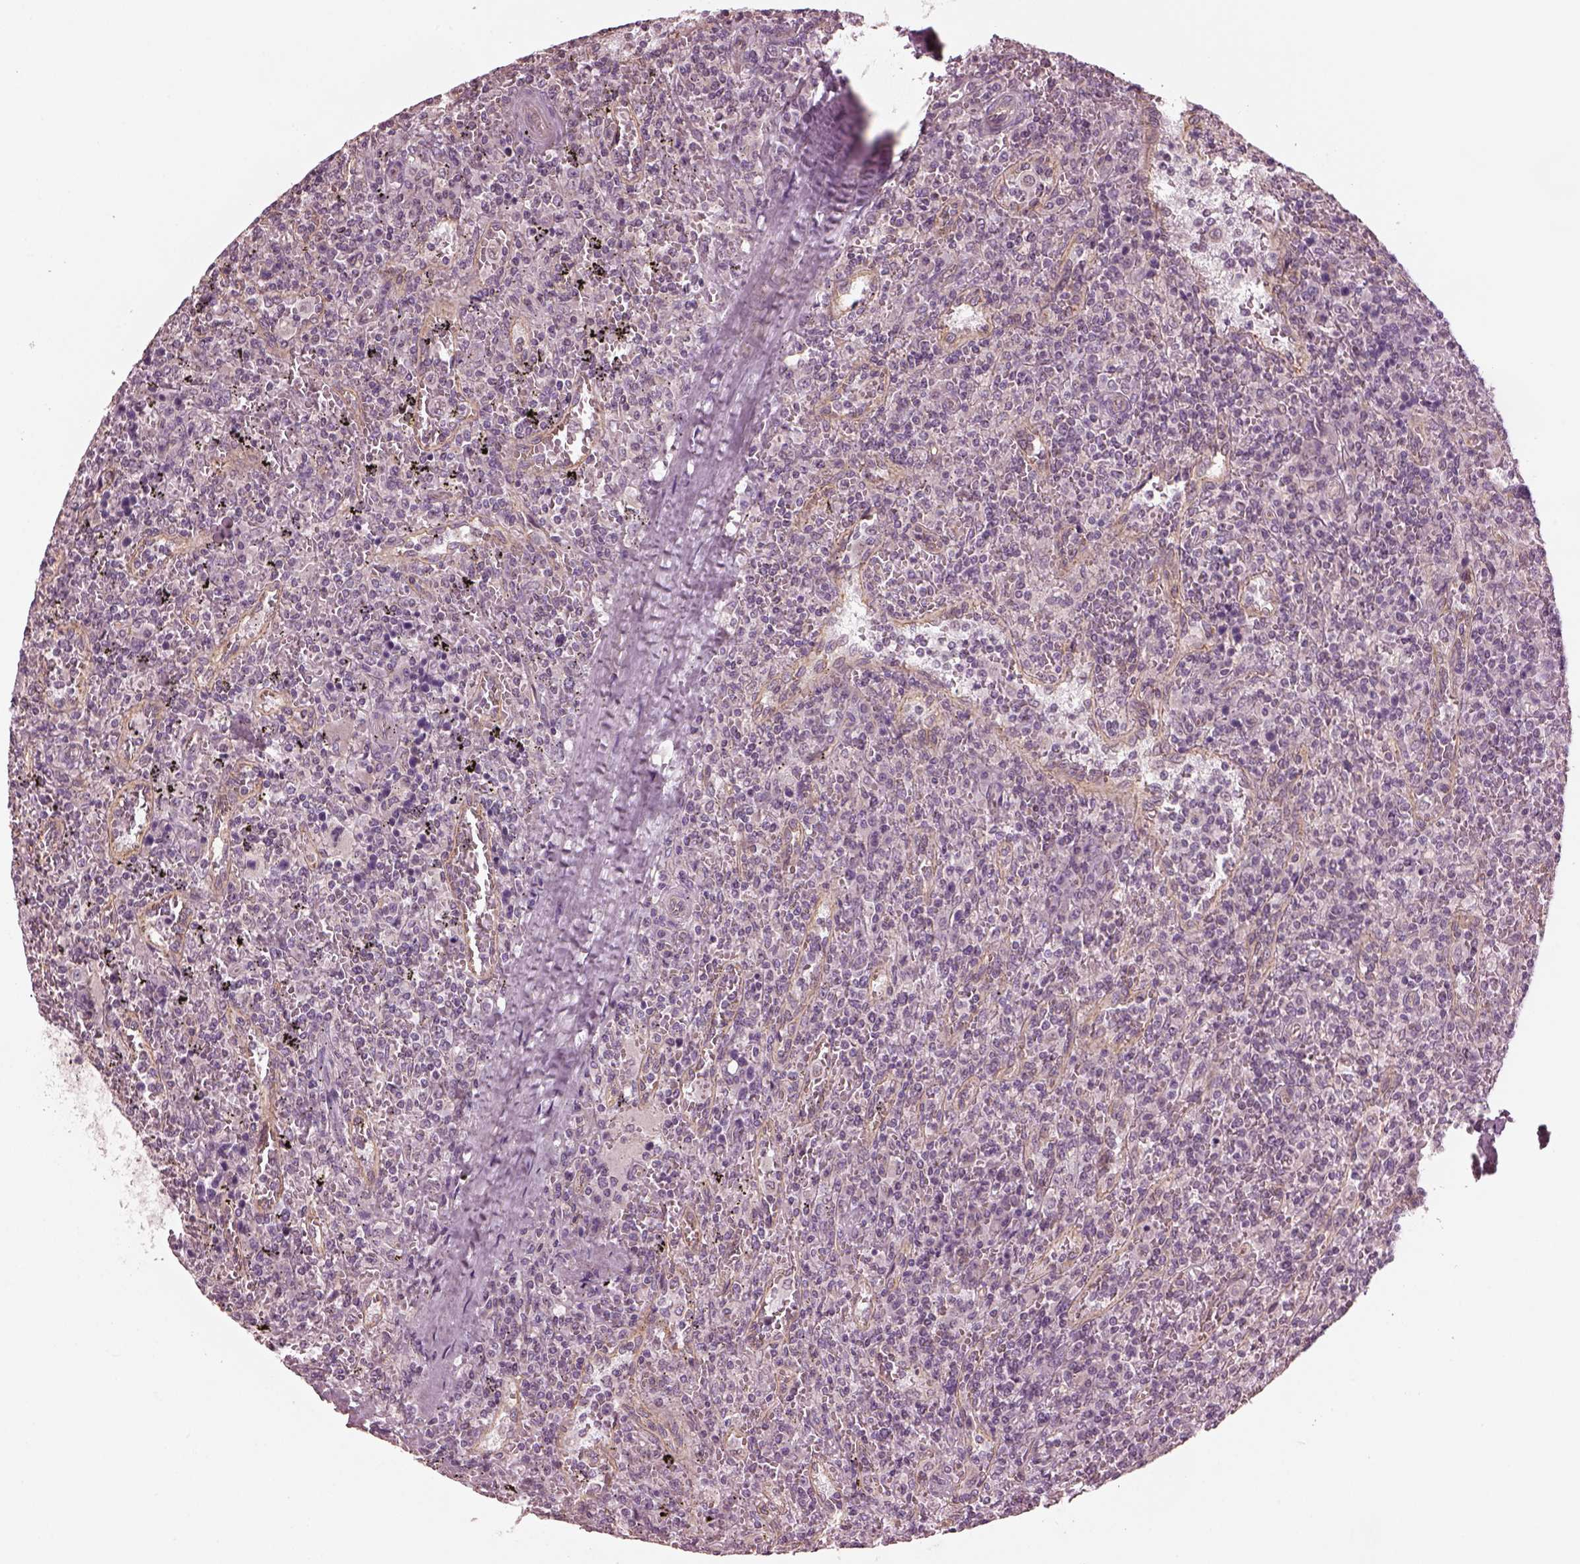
{"staining": {"intensity": "negative", "quantity": "none", "location": "none"}, "tissue": "lymphoma", "cell_type": "Tumor cells", "image_type": "cancer", "snomed": [{"axis": "morphology", "description": "Malignant lymphoma, non-Hodgkin's type, Low grade"}, {"axis": "topography", "description": "Spleen"}], "caption": "Malignant lymphoma, non-Hodgkin's type (low-grade) stained for a protein using immunohistochemistry reveals no positivity tumor cells.", "gene": "ODAD1", "patient": {"sex": "male", "age": 62}}